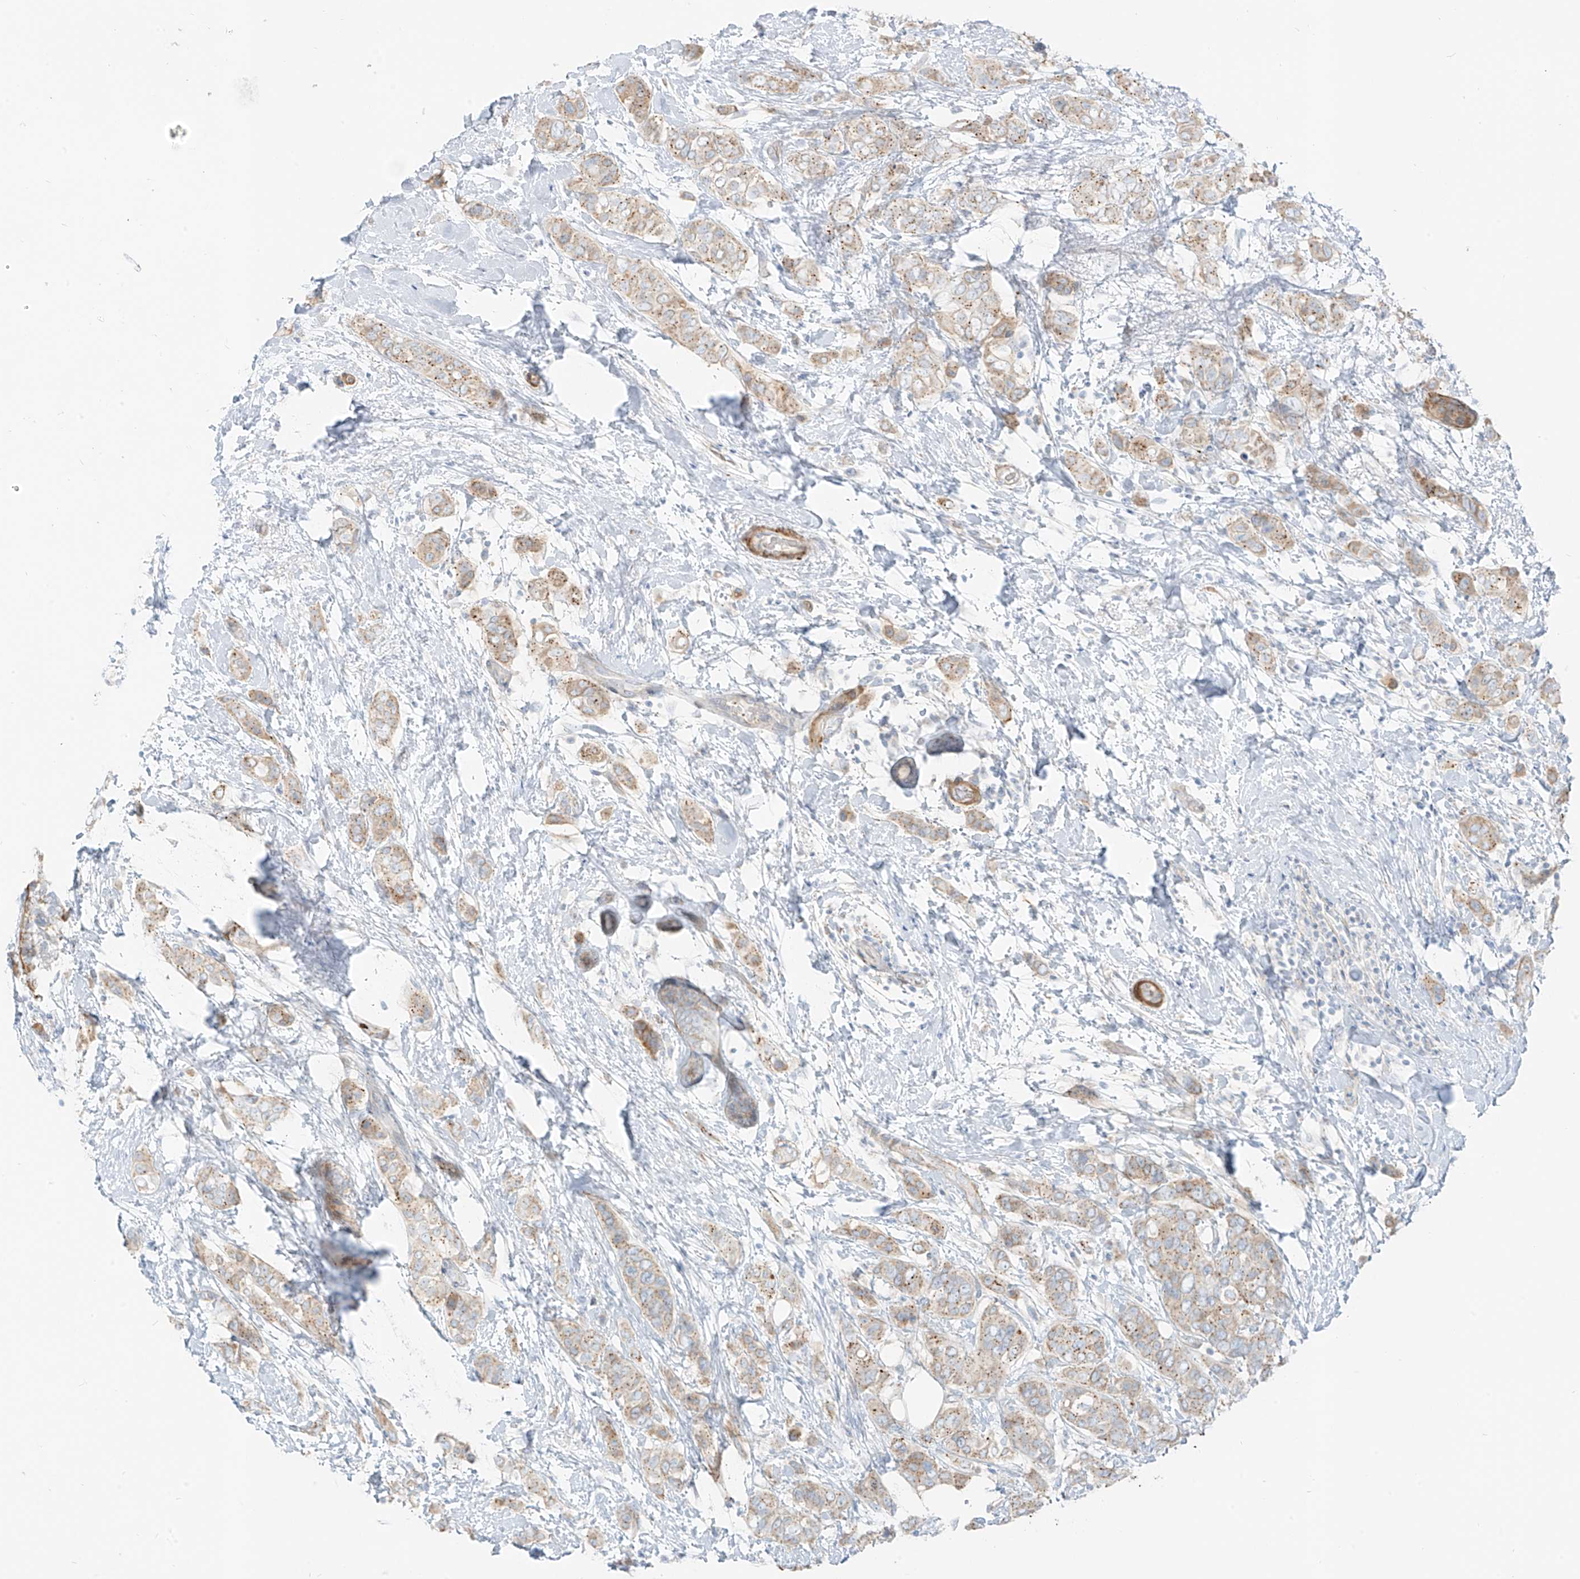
{"staining": {"intensity": "weak", "quantity": "<25%", "location": "cytoplasmic/membranous"}, "tissue": "breast cancer", "cell_type": "Tumor cells", "image_type": "cancer", "snomed": [{"axis": "morphology", "description": "Lobular carcinoma"}, {"axis": "topography", "description": "Breast"}], "caption": "This is an immunohistochemistry (IHC) micrograph of human lobular carcinoma (breast). There is no expression in tumor cells.", "gene": "SMCP", "patient": {"sex": "female", "age": 51}}